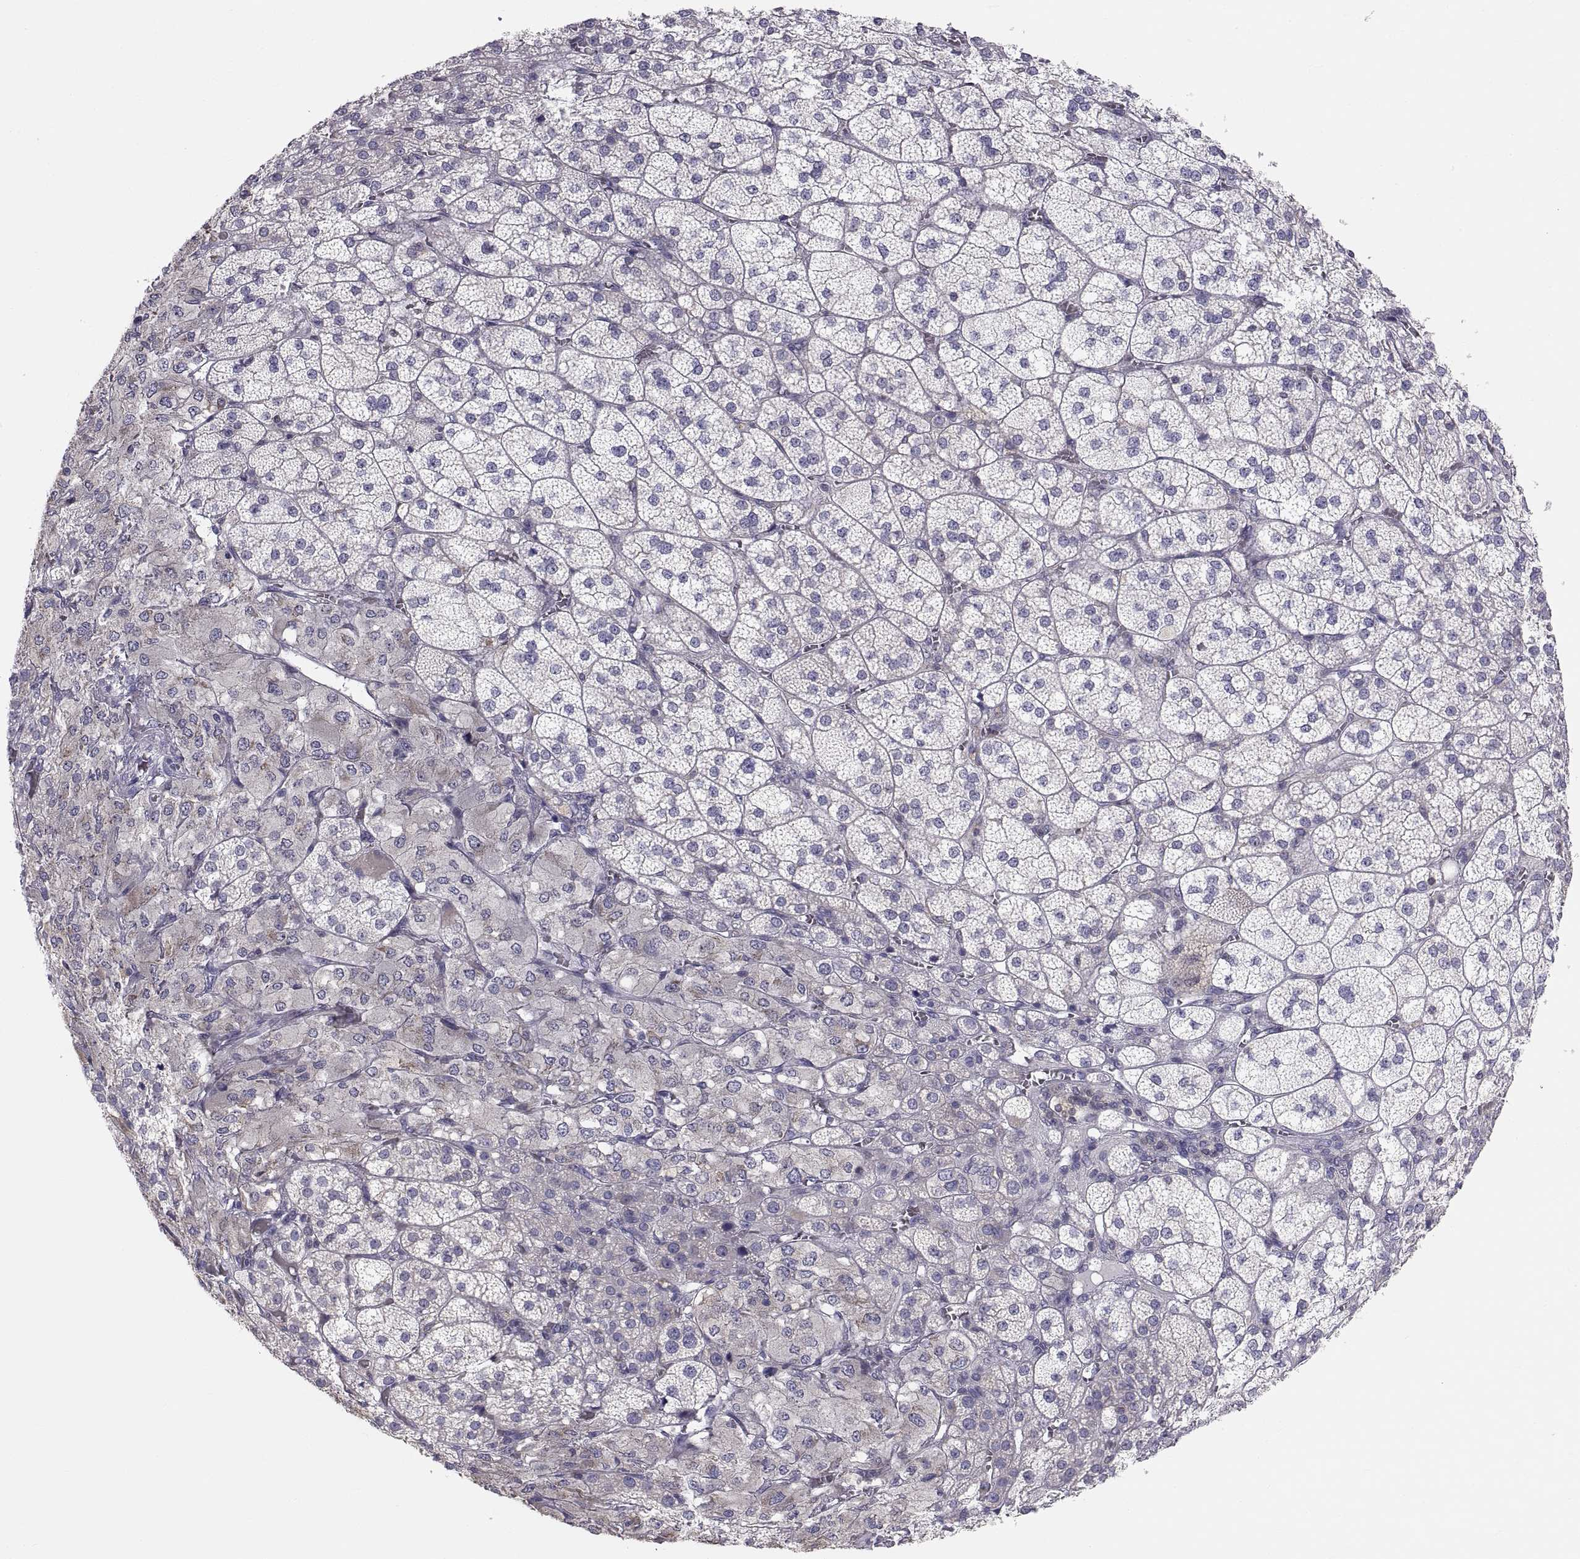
{"staining": {"intensity": "weak", "quantity": "<25%", "location": "cytoplasmic/membranous"}, "tissue": "adrenal gland", "cell_type": "Glandular cells", "image_type": "normal", "snomed": [{"axis": "morphology", "description": "Normal tissue, NOS"}, {"axis": "topography", "description": "Adrenal gland"}], "caption": "Glandular cells are negative for protein expression in unremarkable human adrenal gland.", "gene": "ERO1A", "patient": {"sex": "female", "age": 60}}